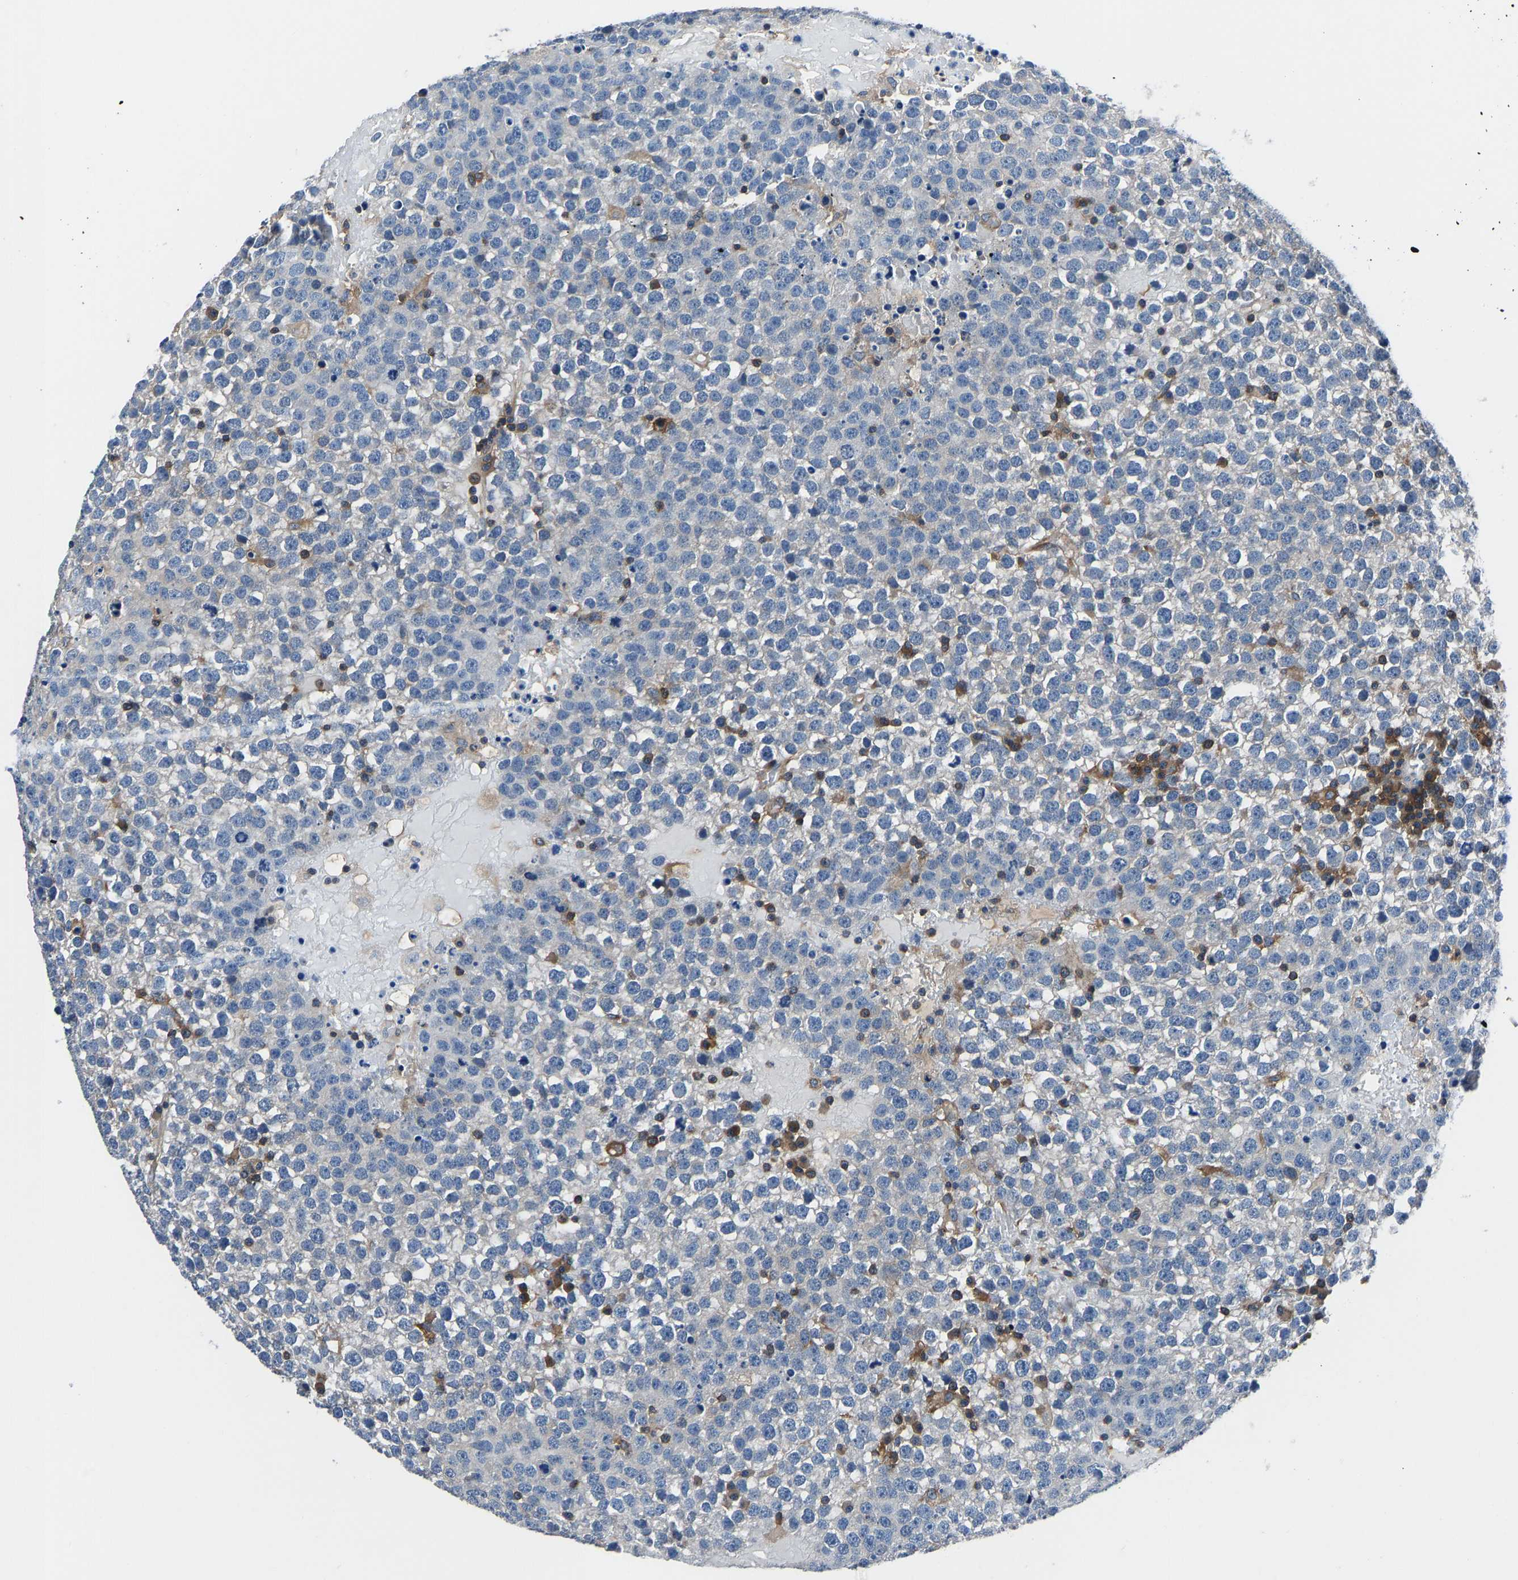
{"staining": {"intensity": "negative", "quantity": "none", "location": "none"}, "tissue": "testis cancer", "cell_type": "Tumor cells", "image_type": "cancer", "snomed": [{"axis": "morphology", "description": "Seminoma, NOS"}, {"axis": "topography", "description": "Testis"}], "caption": "IHC micrograph of neoplastic tissue: testis seminoma stained with DAB demonstrates no significant protein expression in tumor cells.", "gene": "PRKAR1A", "patient": {"sex": "male", "age": 65}}